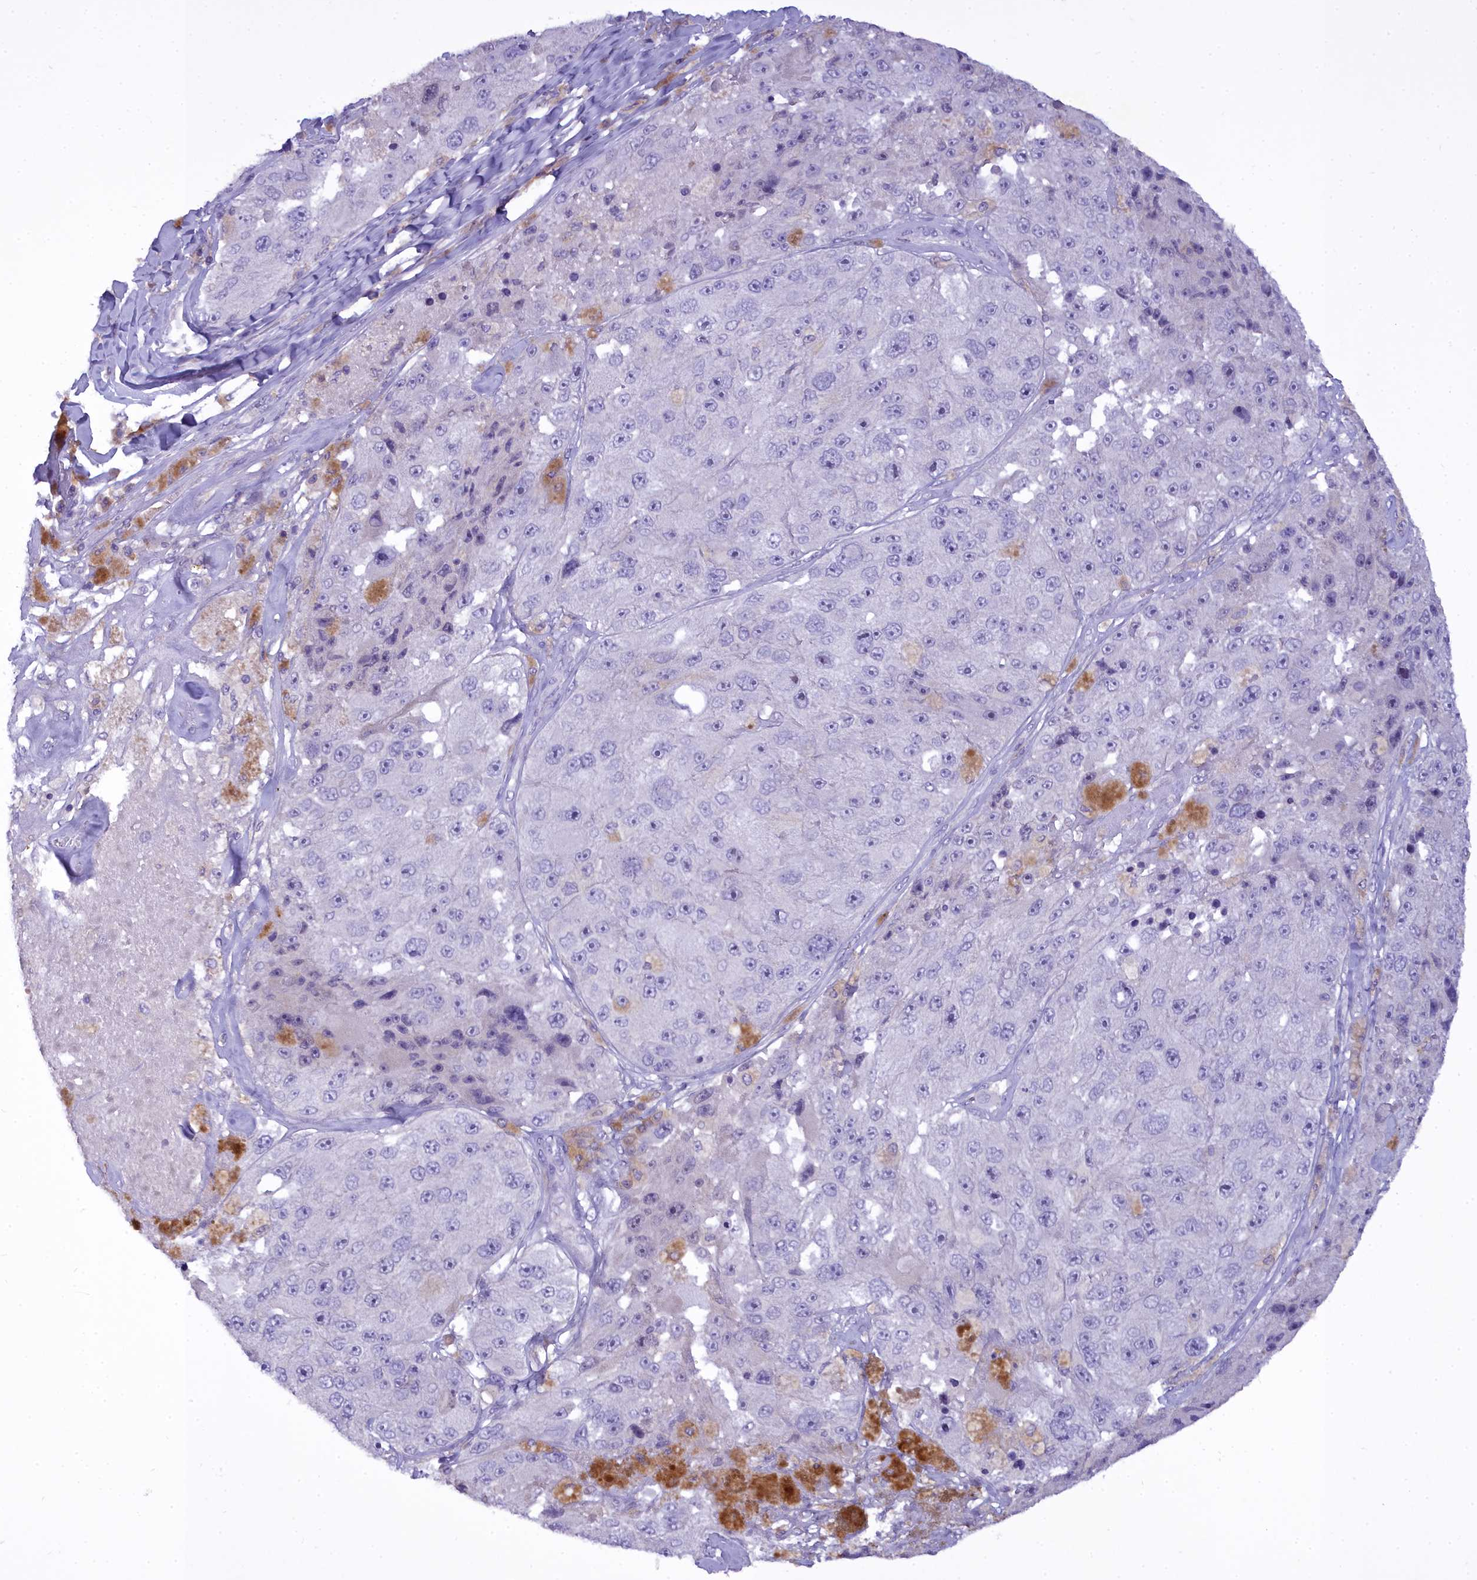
{"staining": {"intensity": "negative", "quantity": "none", "location": "none"}, "tissue": "melanoma", "cell_type": "Tumor cells", "image_type": "cancer", "snomed": [{"axis": "morphology", "description": "Malignant melanoma, Metastatic site"}, {"axis": "topography", "description": "Lymph node"}], "caption": "This is an immunohistochemistry image of melanoma. There is no staining in tumor cells.", "gene": "BLNK", "patient": {"sex": "male", "age": 62}}